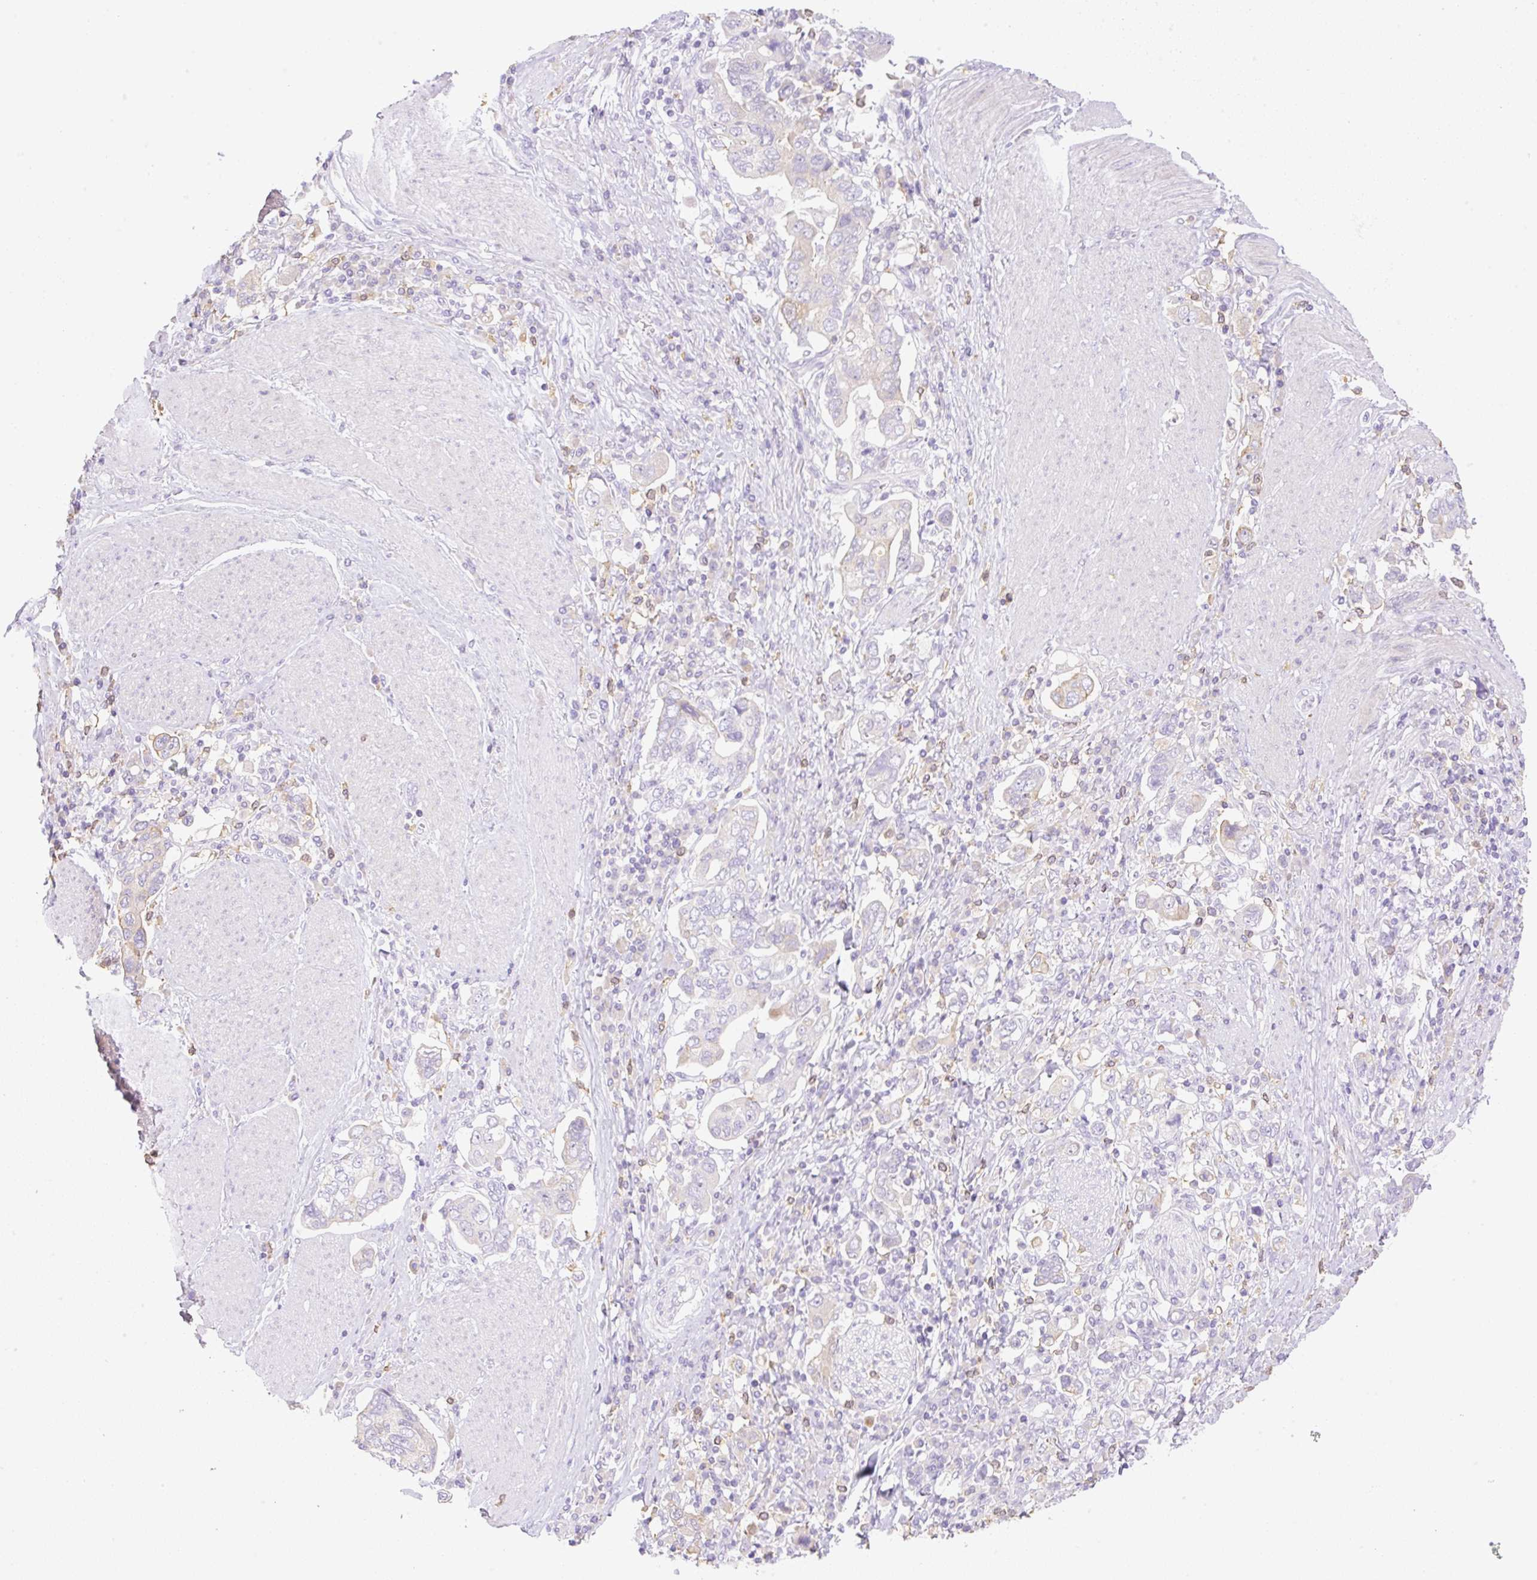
{"staining": {"intensity": "moderate", "quantity": "<25%", "location": "cytoplasmic/membranous"}, "tissue": "stomach cancer", "cell_type": "Tumor cells", "image_type": "cancer", "snomed": [{"axis": "morphology", "description": "Adenocarcinoma, NOS"}, {"axis": "topography", "description": "Stomach, upper"}, {"axis": "topography", "description": "Stomach"}], "caption": "This is an image of immunohistochemistry (IHC) staining of stomach cancer (adenocarcinoma), which shows moderate staining in the cytoplasmic/membranous of tumor cells.", "gene": "DENND5A", "patient": {"sex": "male", "age": 62}}